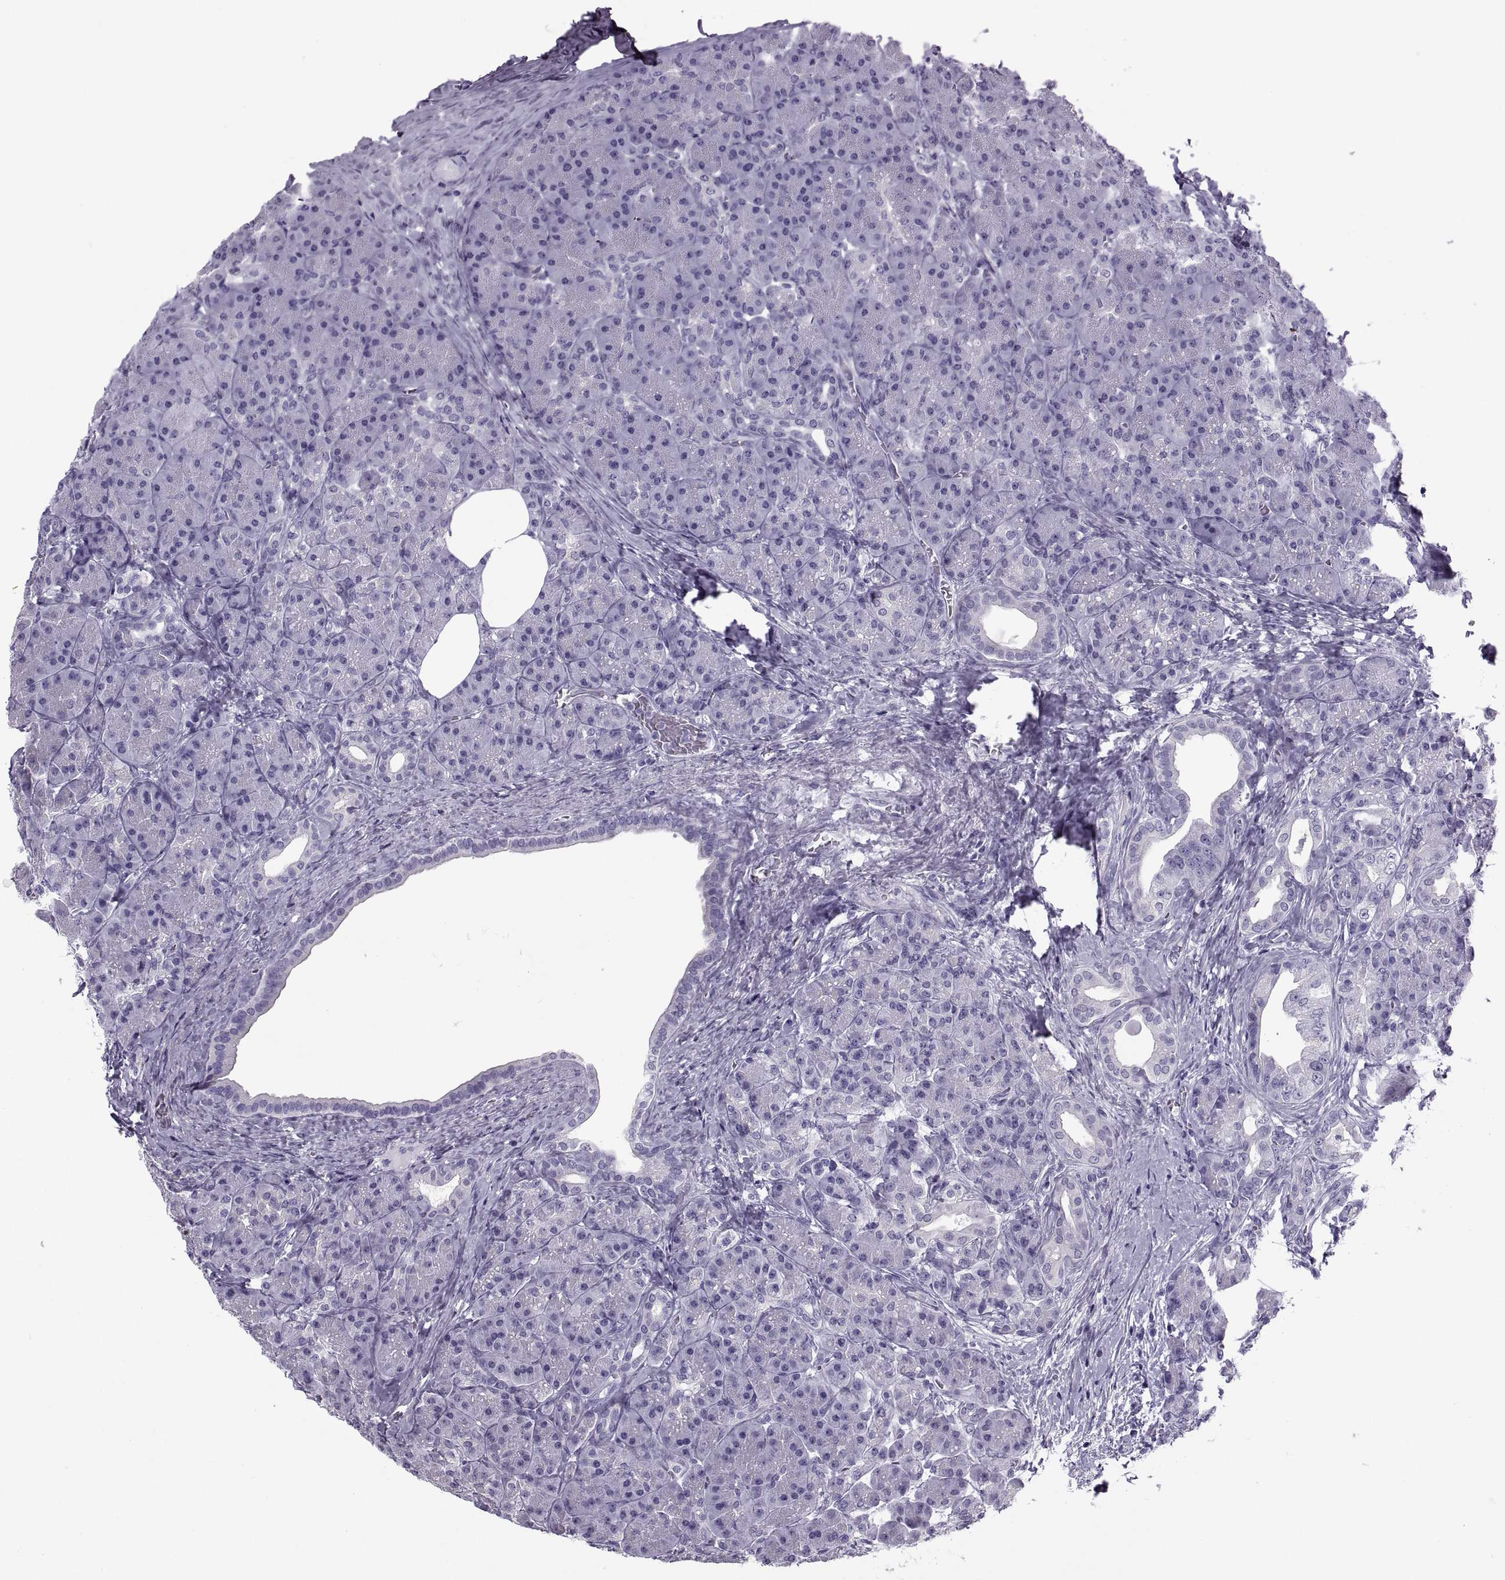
{"staining": {"intensity": "negative", "quantity": "none", "location": "none"}, "tissue": "pancreas", "cell_type": "Exocrine glandular cells", "image_type": "normal", "snomed": [{"axis": "morphology", "description": "Normal tissue, NOS"}, {"axis": "topography", "description": "Pancreas"}], "caption": "Exocrine glandular cells show no significant positivity in benign pancreas. (DAB (3,3'-diaminobenzidine) immunohistochemistry (IHC) with hematoxylin counter stain).", "gene": "RLBP1", "patient": {"sex": "male", "age": 57}}